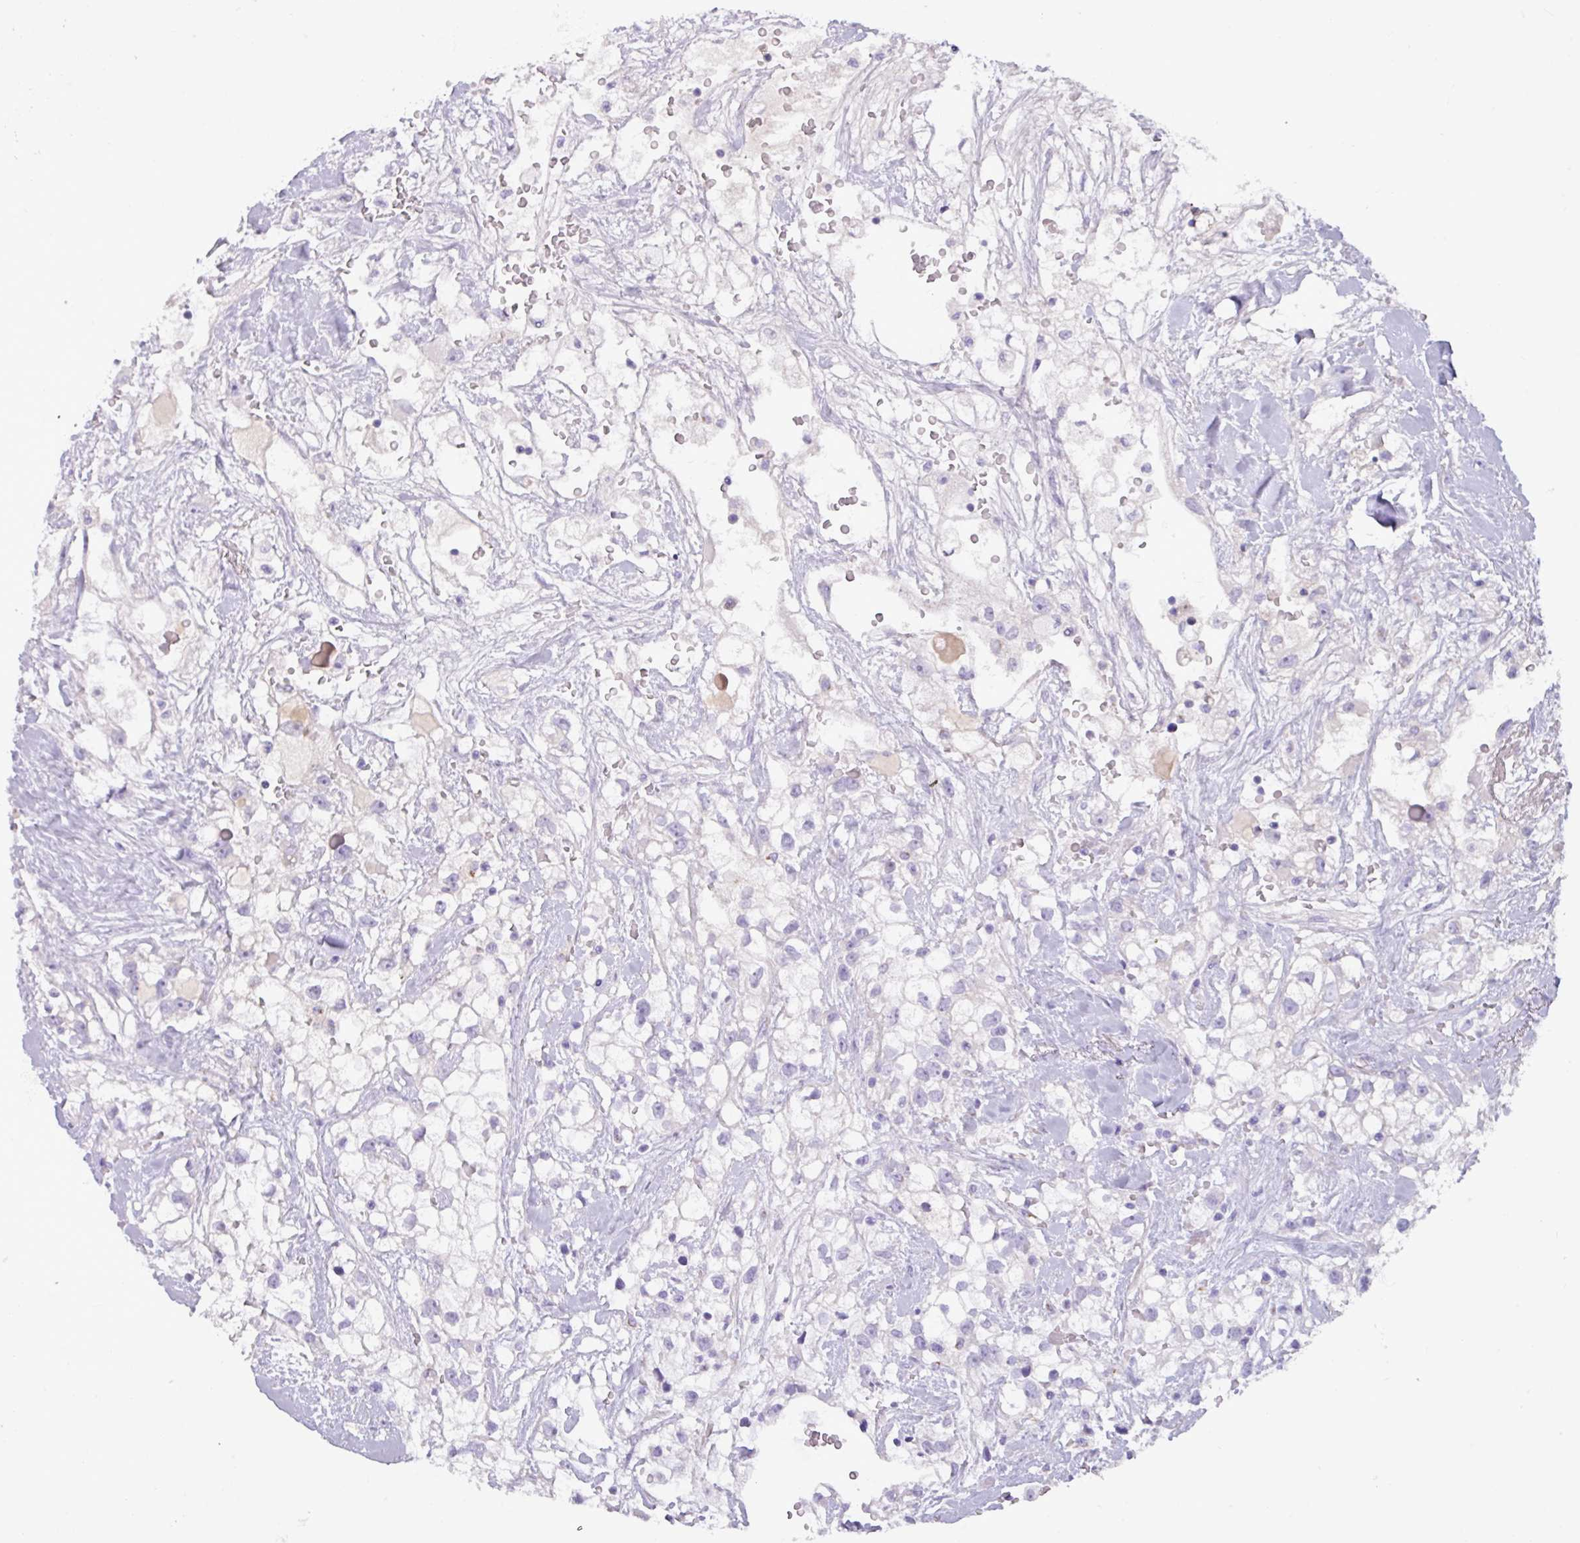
{"staining": {"intensity": "negative", "quantity": "none", "location": "none"}, "tissue": "renal cancer", "cell_type": "Tumor cells", "image_type": "cancer", "snomed": [{"axis": "morphology", "description": "Adenocarcinoma, NOS"}, {"axis": "topography", "description": "Kidney"}], "caption": "Immunohistochemistry (IHC) micrograph of human renal cancer stained for a protein (brown), which reveals no positivity in tumor cells.", "gene": "STIMATE", "patient": {"sex": "male", "age": 59}}